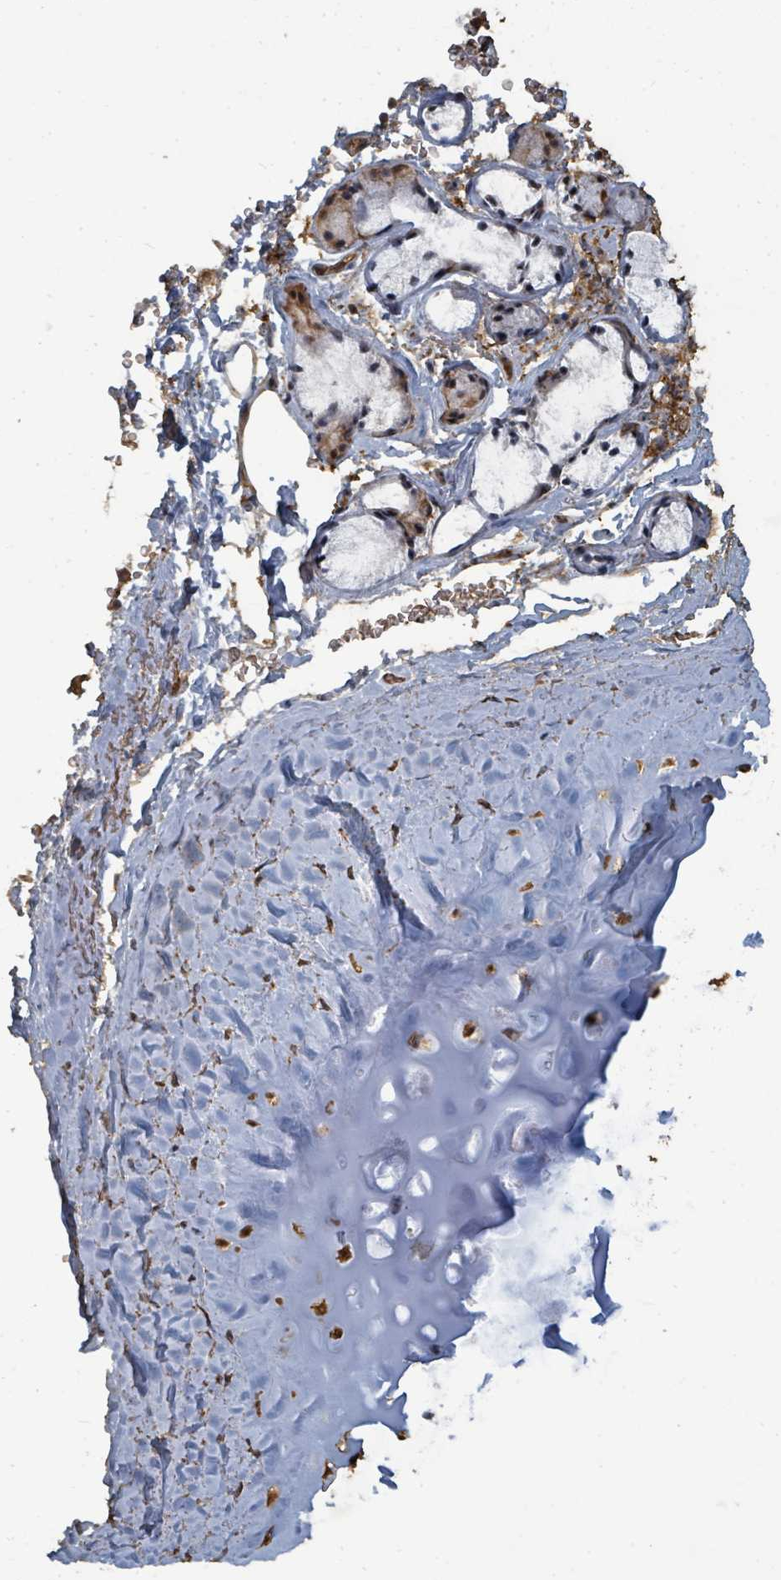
{"staining": {"intensity": "moderate", "quantity": ">75%", "location": "cytoplasmic/membranous"}, "tissue": "adipose tissue", "cell_type": "Adipocytes", "image_type": "normal", "snomed": [{"axis": "morphology", "description": "Normal tissue, NOS"}, {"axis": "topography", "description": "Cartilage tissue"}, {"axis": "topography", "description": "Bronchus"}], "caption": "Benign adipose tissue was stained to show a protein in brown. There is medium levels of moderate cytoplasmic/membranous expression in approximately >75% of adipocytes. (IHC, brightfield microscopy, high magnification).", "gene": "C6orf52", "patient": {"sex": "female", "age": 72}}